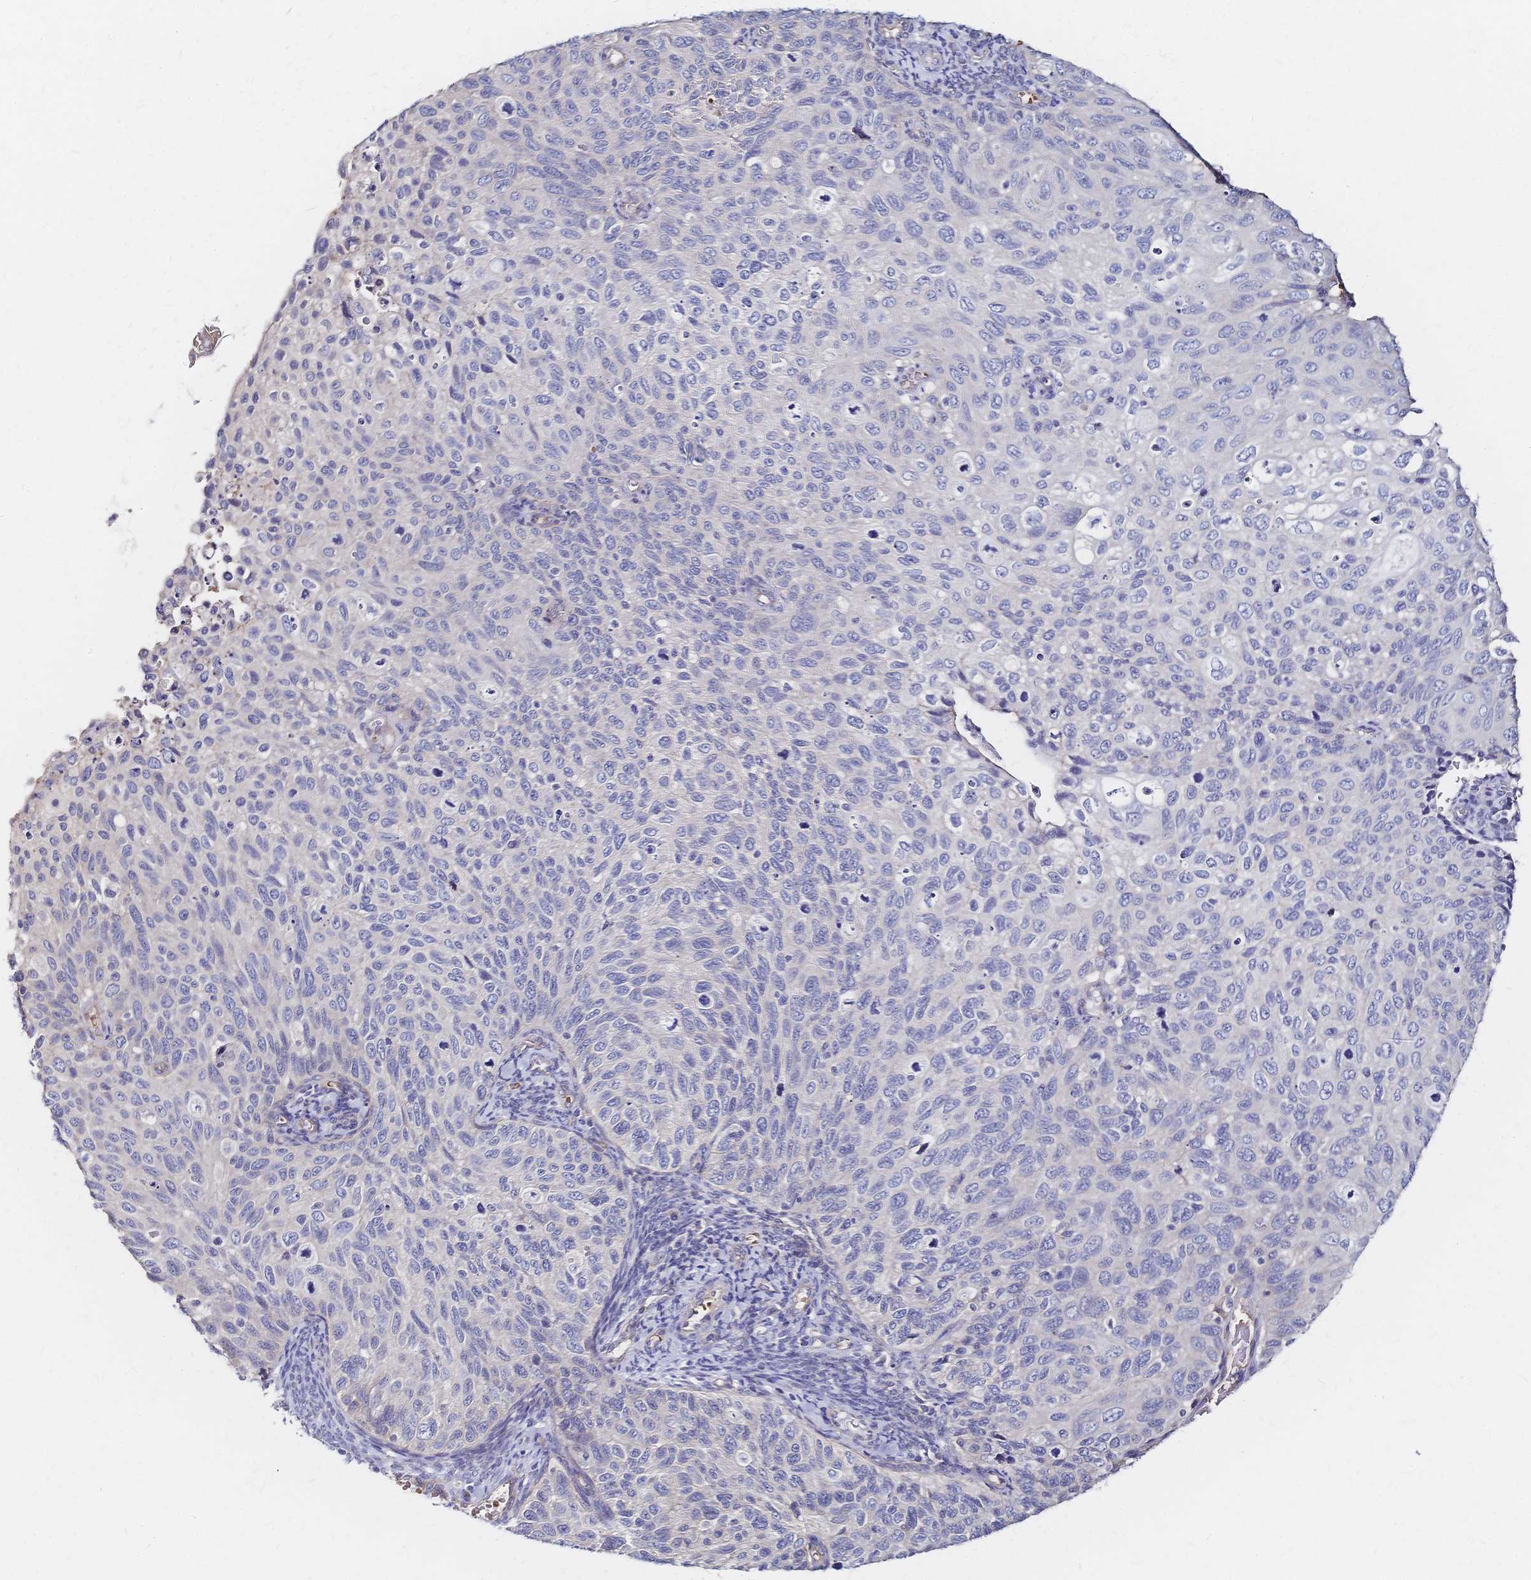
{"staining": {"intensity": "negative", "quantity": "none", "location": "none"}, "tissue": "cervical cancer", "cell_type": "Tumor cells", "image_type": "cancer", "snomed": [{"axis": "morphology", "description": "Squamous cell carcinoma, NOS"}, {"axis": "topography", "description": "Cervix"}], "caption": "This is a image of immunohistochemistry (IHC) staining of cervical cancer, which shows no expression in tumor cells.", "gene": "SLC5A1", "patient": {"sex": "female", "age": 70}}